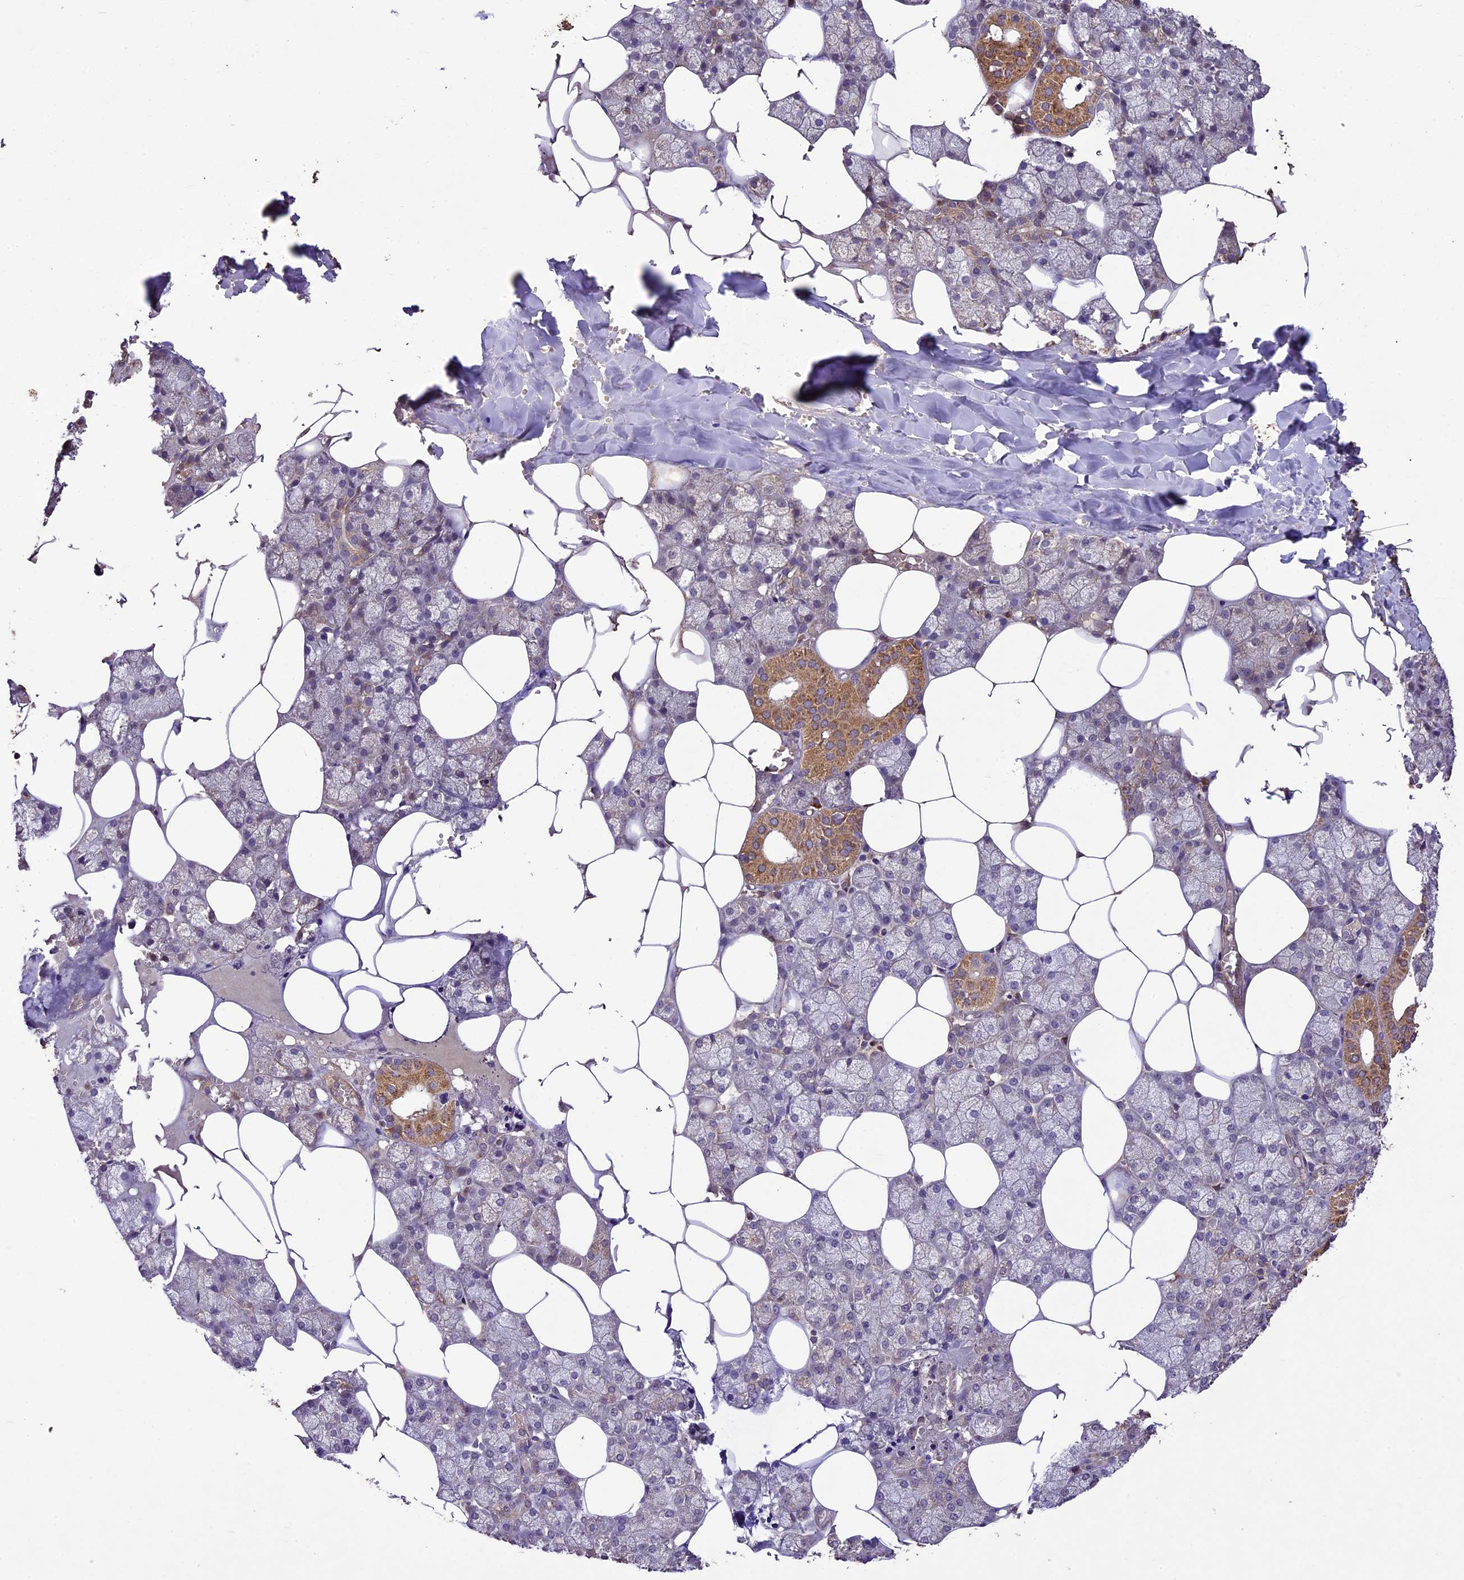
{"staining": {"intensity": "moderate", "quantity": "25%-75%", "location": "cytoplasmic/membranous"}, "tissue": "salivary gland", "cell_type": "Glandular cells", "image_type": "normal", "snomed": [{"axis": "morphology", "description": "Normal tissue, NOS"}, {"axis": "topography", "description": "Salivary gland"}], "caption": "The photomicrograph displays immunohistochemical staining of normal salivary gland. There is moderate cytoplasmic/membranous expression is appreciated in about 25%-75% of glandular cells.", "gene": "CRLF1", "patient": {"sex": "male", "age": 62}}